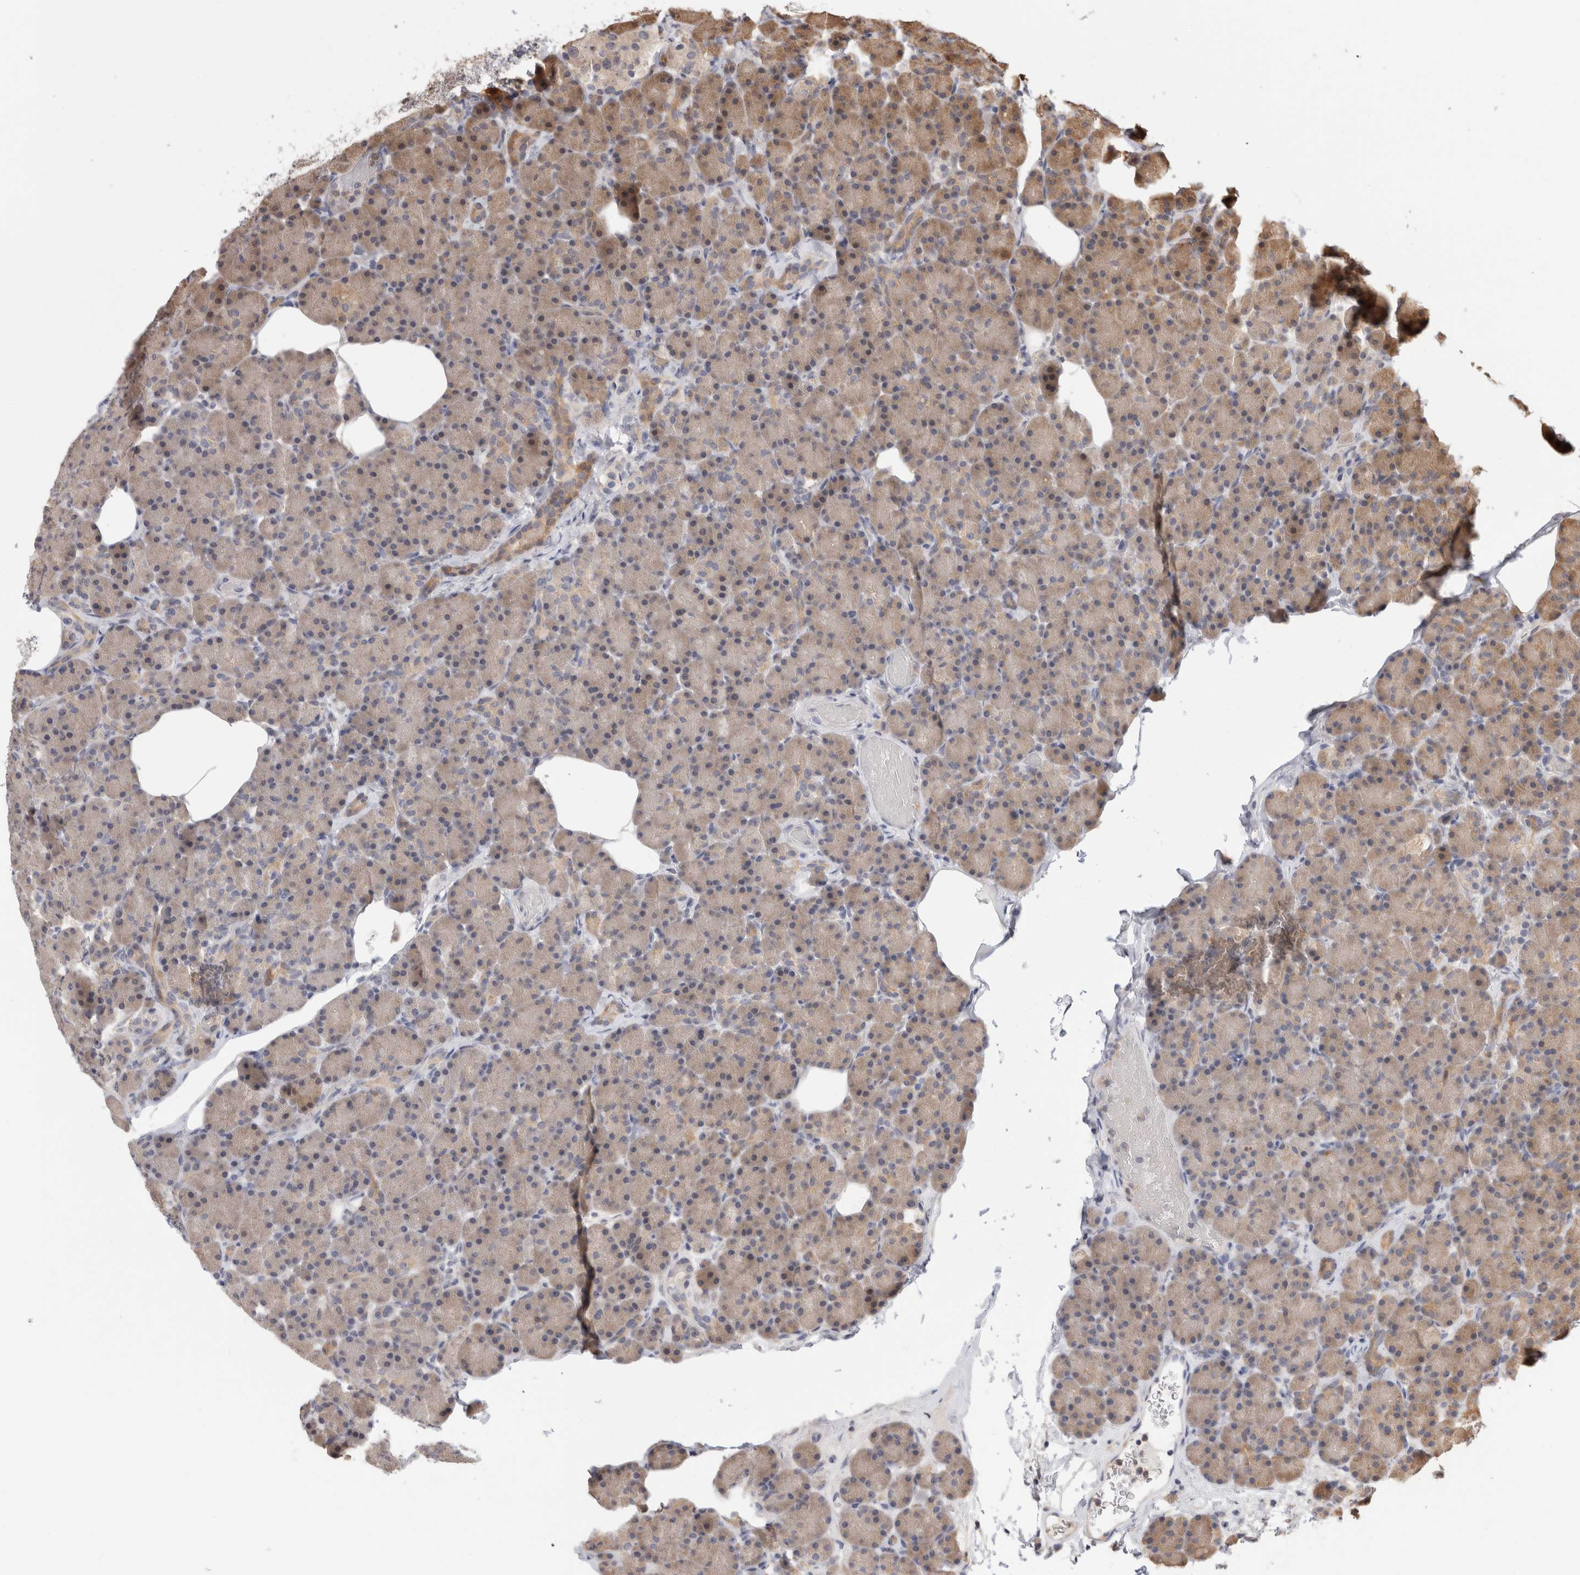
{"staining": {"intensity": "moderate", "quantity": "<25%", "location": "cytoplasmic/membranous,nuclear"}, "tissue": "pancreas", "cell_type": "Exocrine glandular cells", "image_type": "normal", "snomed": [{"axis": "morphology", "description": "Normal tissue, NOS"}, {"axis": "topography", "description": "Pancreas"}], "caption": "A high-resolution micrograph shows IHC staining of benign pancreas, which reveals moderate cytoplasmic/membranous,nuclear expression in about <25% of exocrine glandular cells. Immunohistochemistry stains the protein of interest in brown and the nuclei are stained blue.", "gene": "PGM1", "patient": {"sex": "female", "age": 43}}